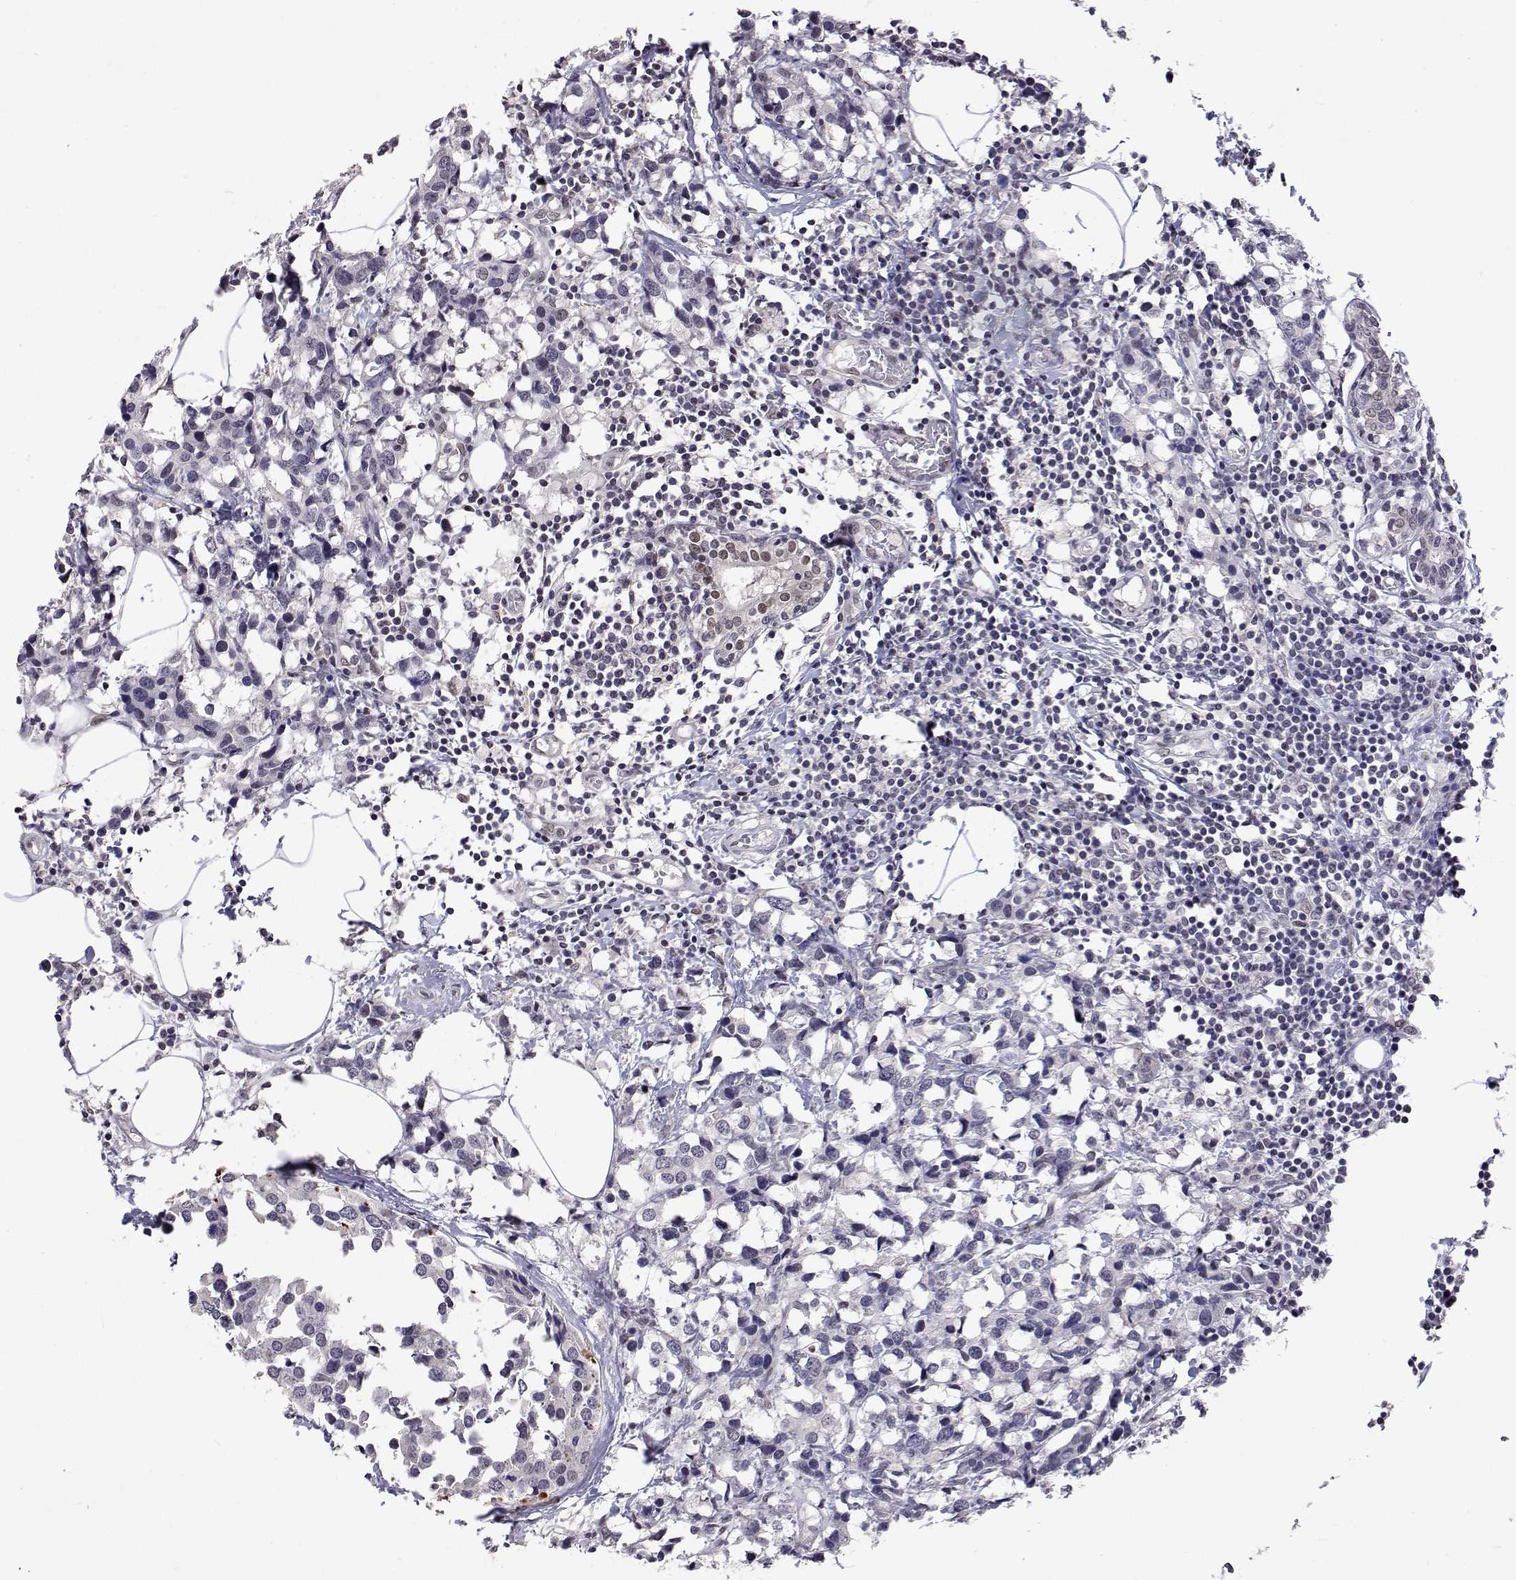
{"staining": {"intensity": "negative", "quantity": "none", "location": "none"}, "tissue": "breast cancer", "cell_type": "Tumor cells", "image_type": "cancer", "snomed": [{"axis": "morphology", "description": "Lobular carcinoma"}, {"axis": "topography", "description": "Breast"}], "caption": "Immunohistochemistry photomicrograph of neoplastic tissue: human breast lobular carcinoma stained with DAB reveals no significant protein expression in tumor cells.", "gene": "HNRNPA0", "patient": {"sex": "female", "age": 59}}